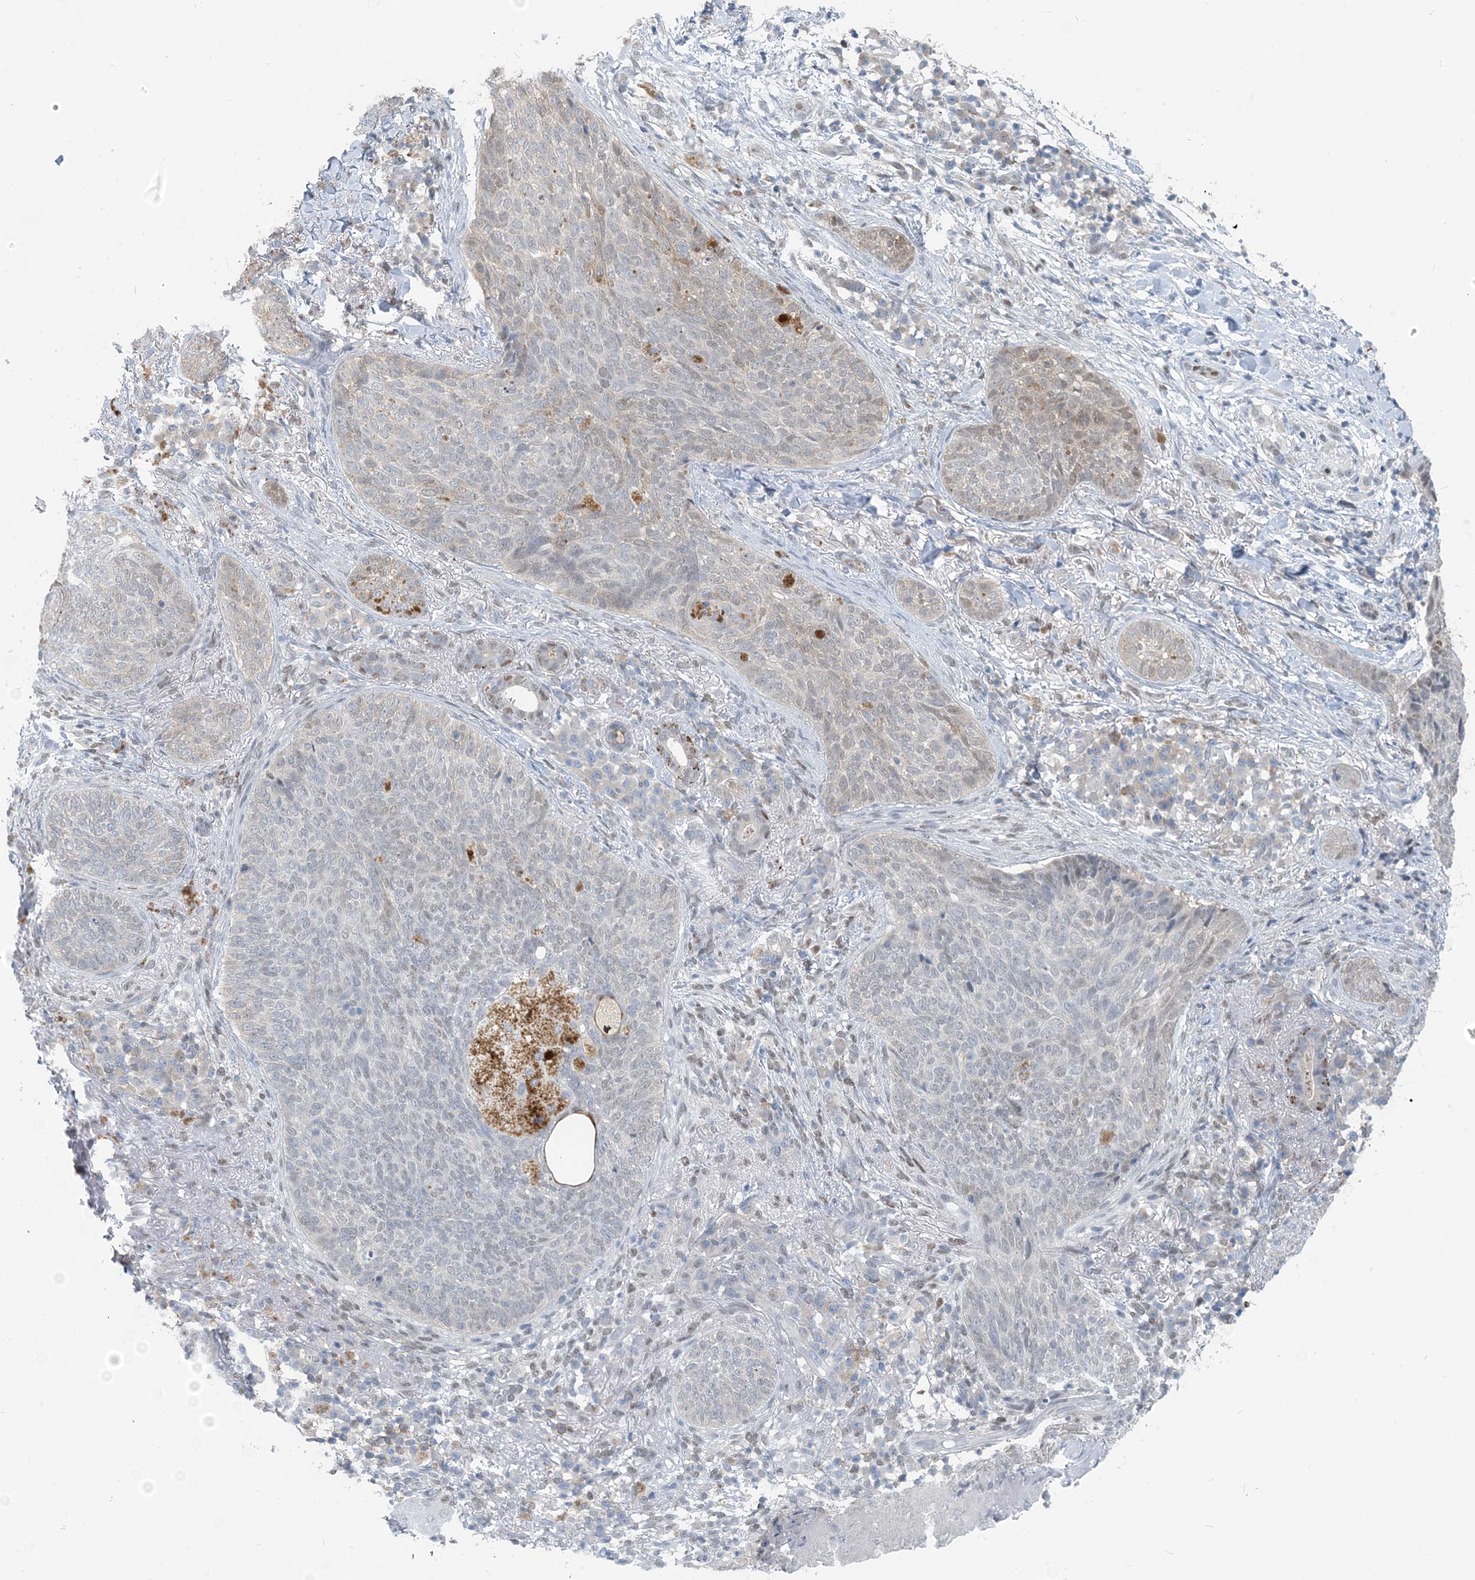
{"staining": {"intensity": "weak", "quantity": "<25%", "location": "cytoplasmic/membranous"}, "tissue": "skin cancer", "cell_type": "Tumor cells", "image_type": "cancer", "snomed": [{"axis": "morphology", "description": "Basal cell carcinoma"}, {"axis": "topography", "description": "Skin"}], "caption": "IHC histopathology image of skin cancer (basal cell carcinoma) stained for a protein (brown), which shows no staining in tumor cells.", "gene": "ZC3H12A", "patient": {"sex": "male", "age": 85}}